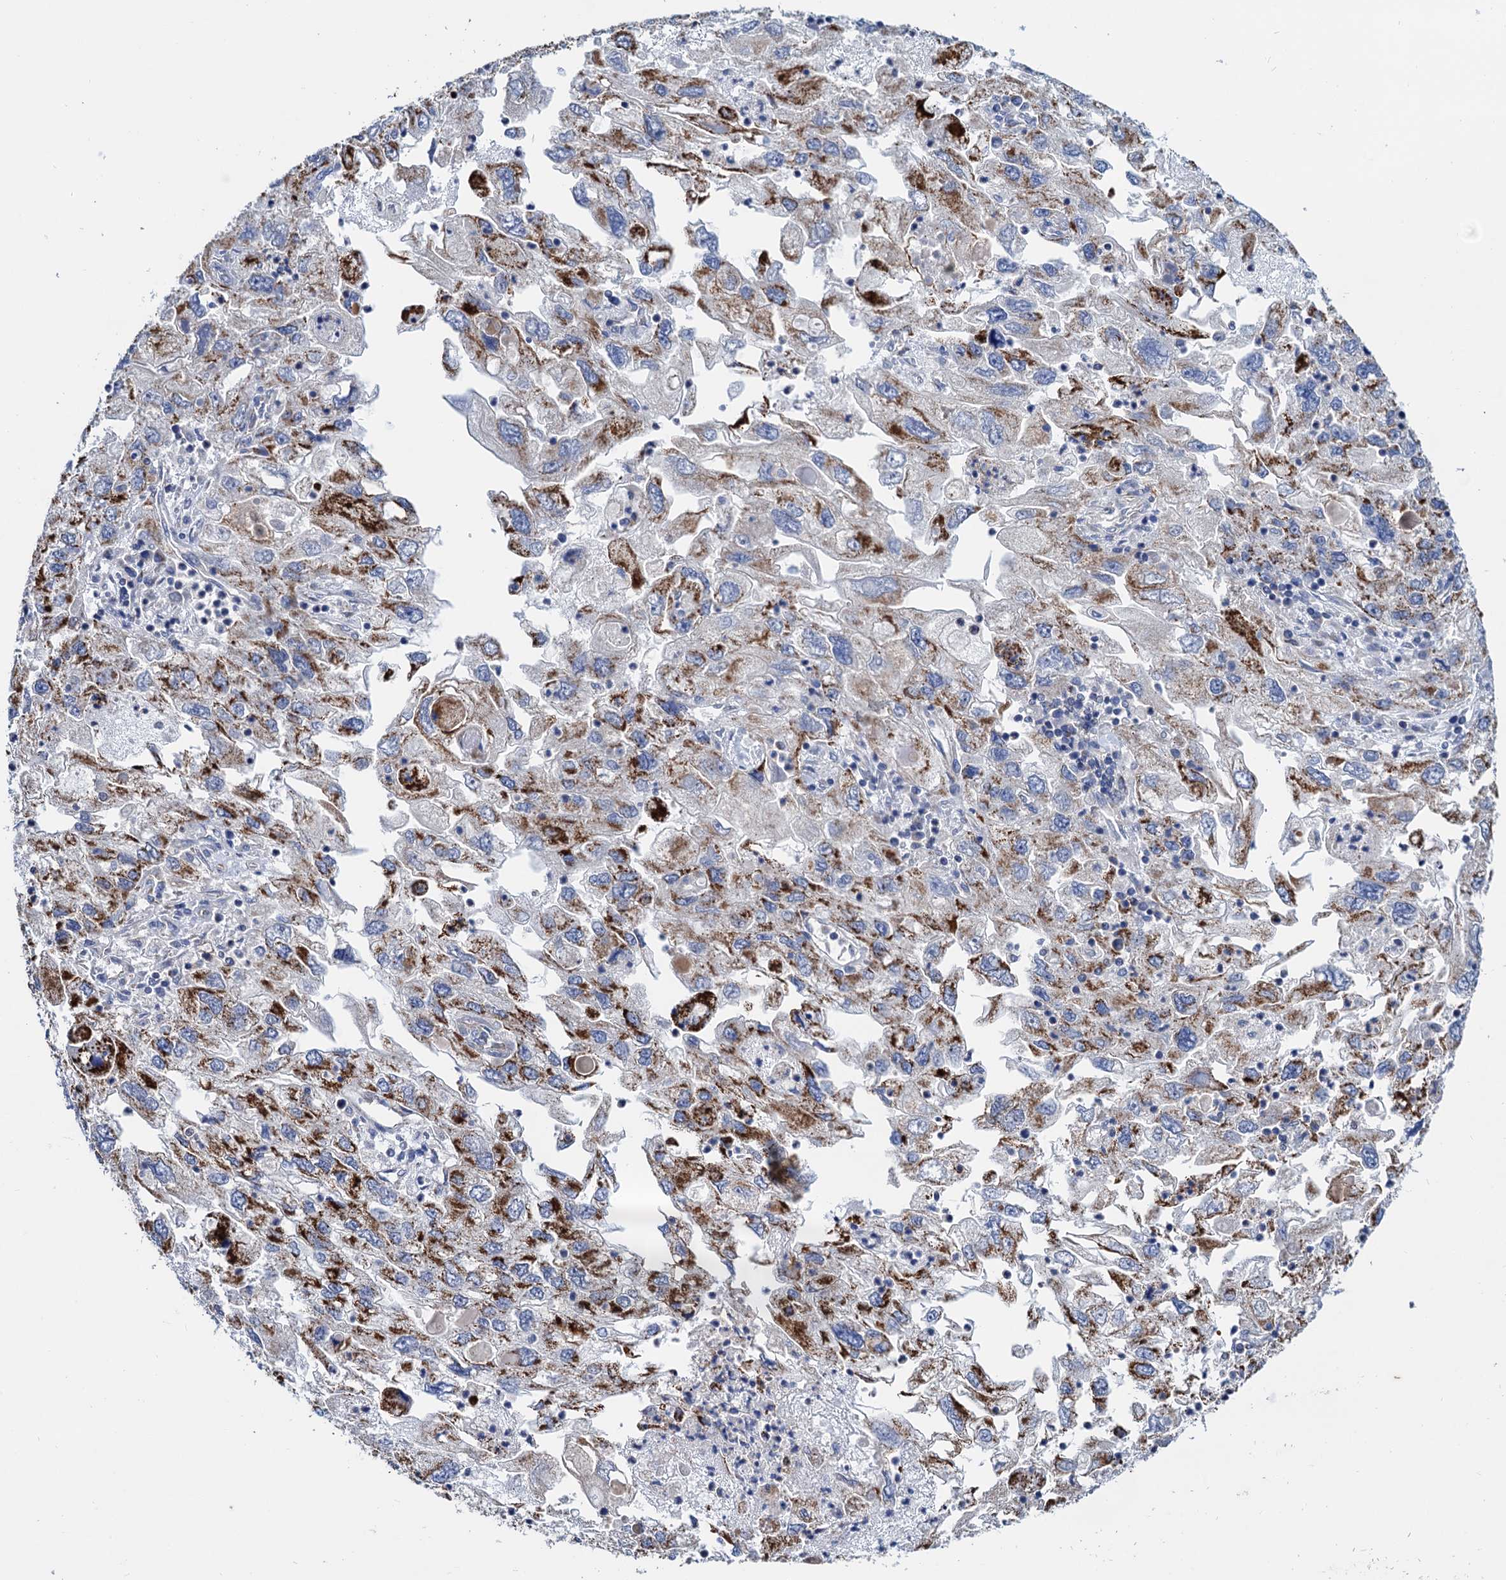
{"staining": {"intensity": "moderate", "quantity": "25%-75%", "location": "cytoplasmic/membranous"}, "tissue": "endometrial cancer", "cell_type": "Tumor cells", "image_type": "cancer", "snomed": [{"axis": "morphology", "description": "Adenocarcinoma, NOS"}, {"axis": "topography", "description": "Endometrium"}], "caption": "Endometrial adenocarcinoma tissue displays moderate cytoplasmic/membranous staining in about 25%-75% of tumor cells, visualized by immunohistochemistry.", "gene": "C2CD3", "patient": {"sex": "female", "age": 49}}